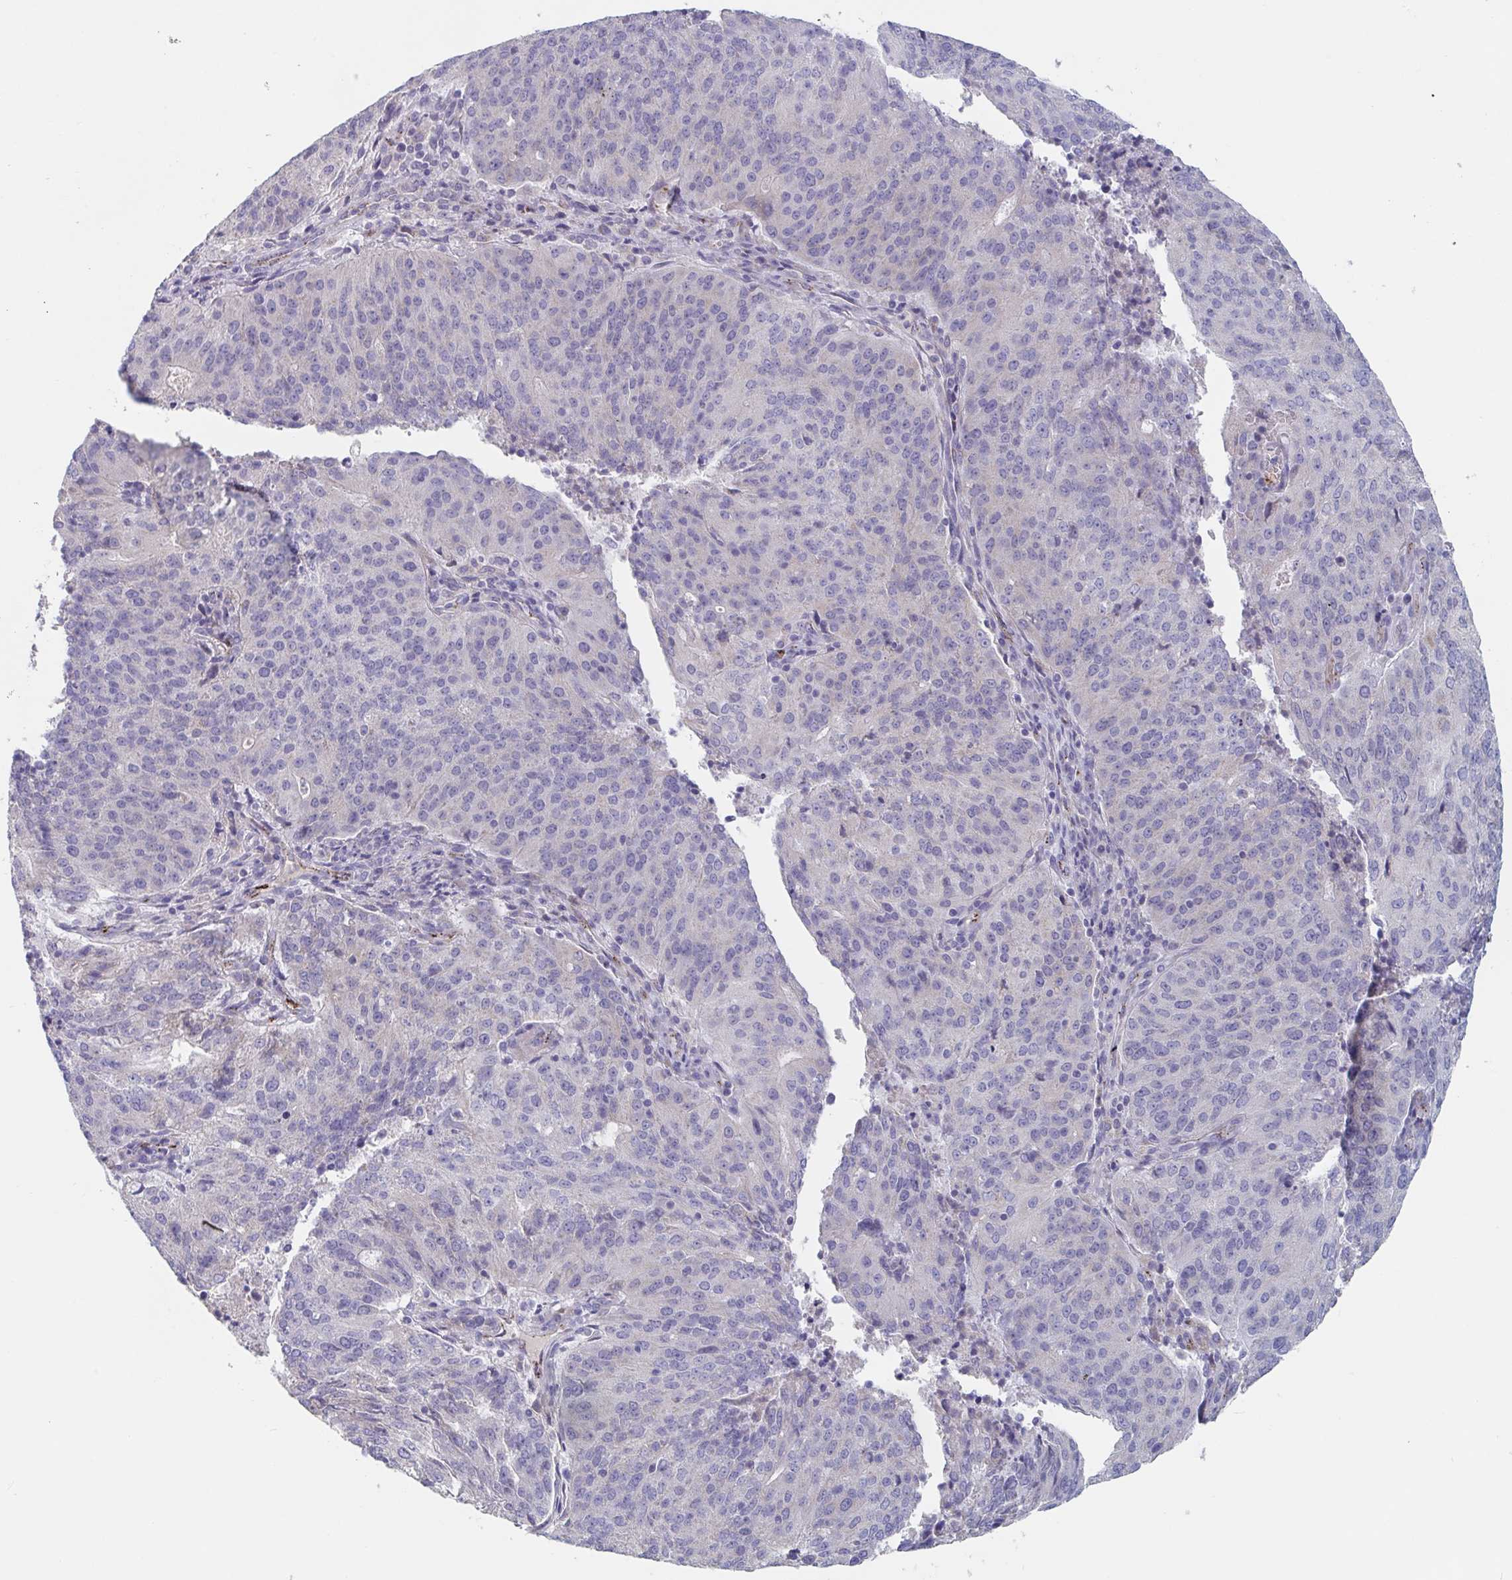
{"staining": {"intensity": "negative", "quantity": "none", "location": "none"}, "tissue": "endometrial cancer", "cell_type": "Tumor cells", "image_type": "cancer", "snomed": [{"axis": "morphology", "description": "Adenocarcinoma, NOS"}, {"axis": "topography", "description": "Endometrium"}], "caption": "There is no significant positivity in tumor cells of endometrial cancer (adenocarcinoma).", "gene": "ABHD16A", "patient": {"sex": "female", "age": 82}}